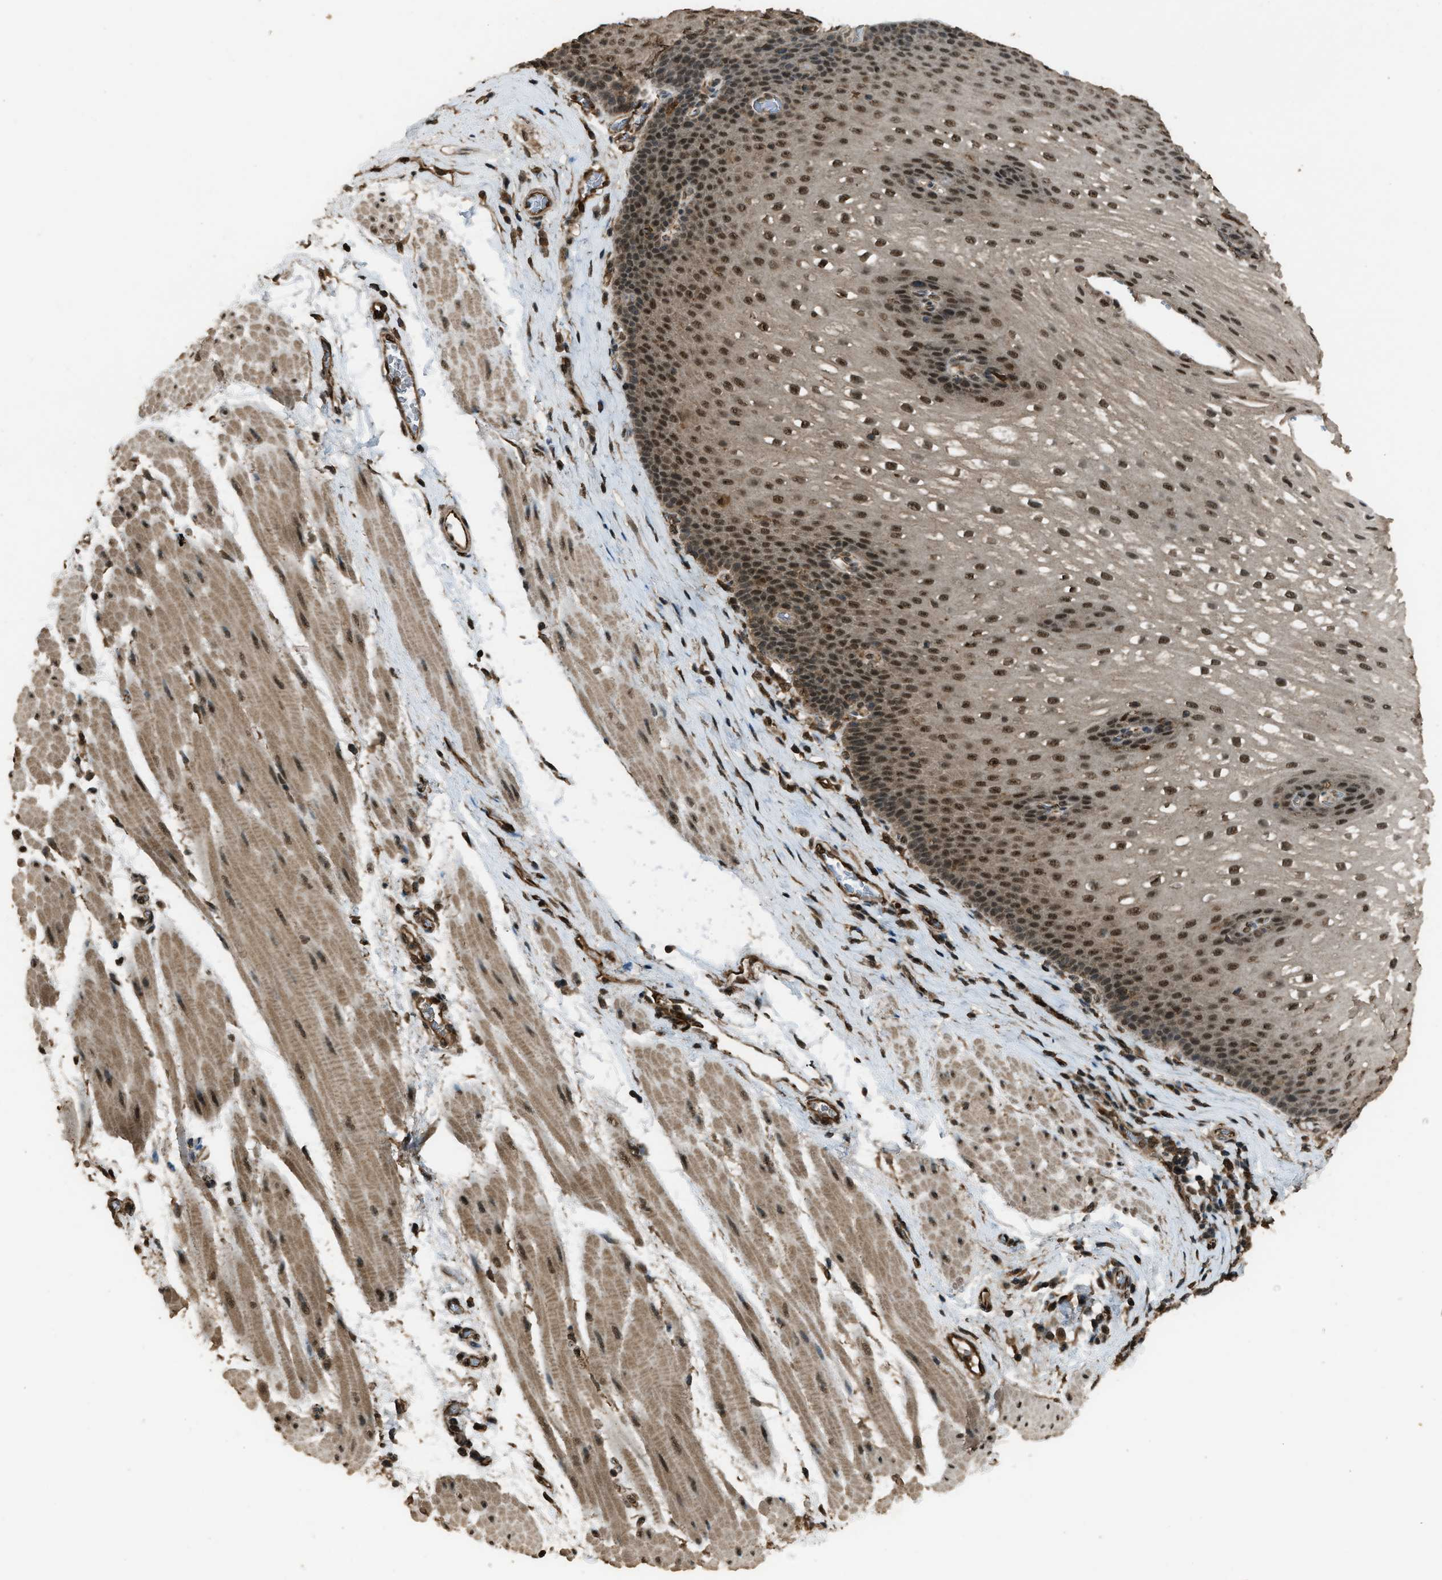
{"staining": {"intensity": "strong", "quantity": ">75%", "location": "nuclear"}, "tissue": "esophagus", "cell_type": "Squamous epithelial cells", "image_type": "normal", "snomed": [{"axis": "morphology", "description": "Normal tissue, NOS"}, {"axis": "topography", "description": "Esophagus"}], "caption": "The immunohistochemical stain shows strong nuclear positivity in squamous epithelial cells of normal esophagus. (Stains: DAB in brown, nuclei in blue, Microscopy: brightfield microscopy at high magnification).", "gene": "SERTAD2", "patient": {"sex": "male", "age": 48}}